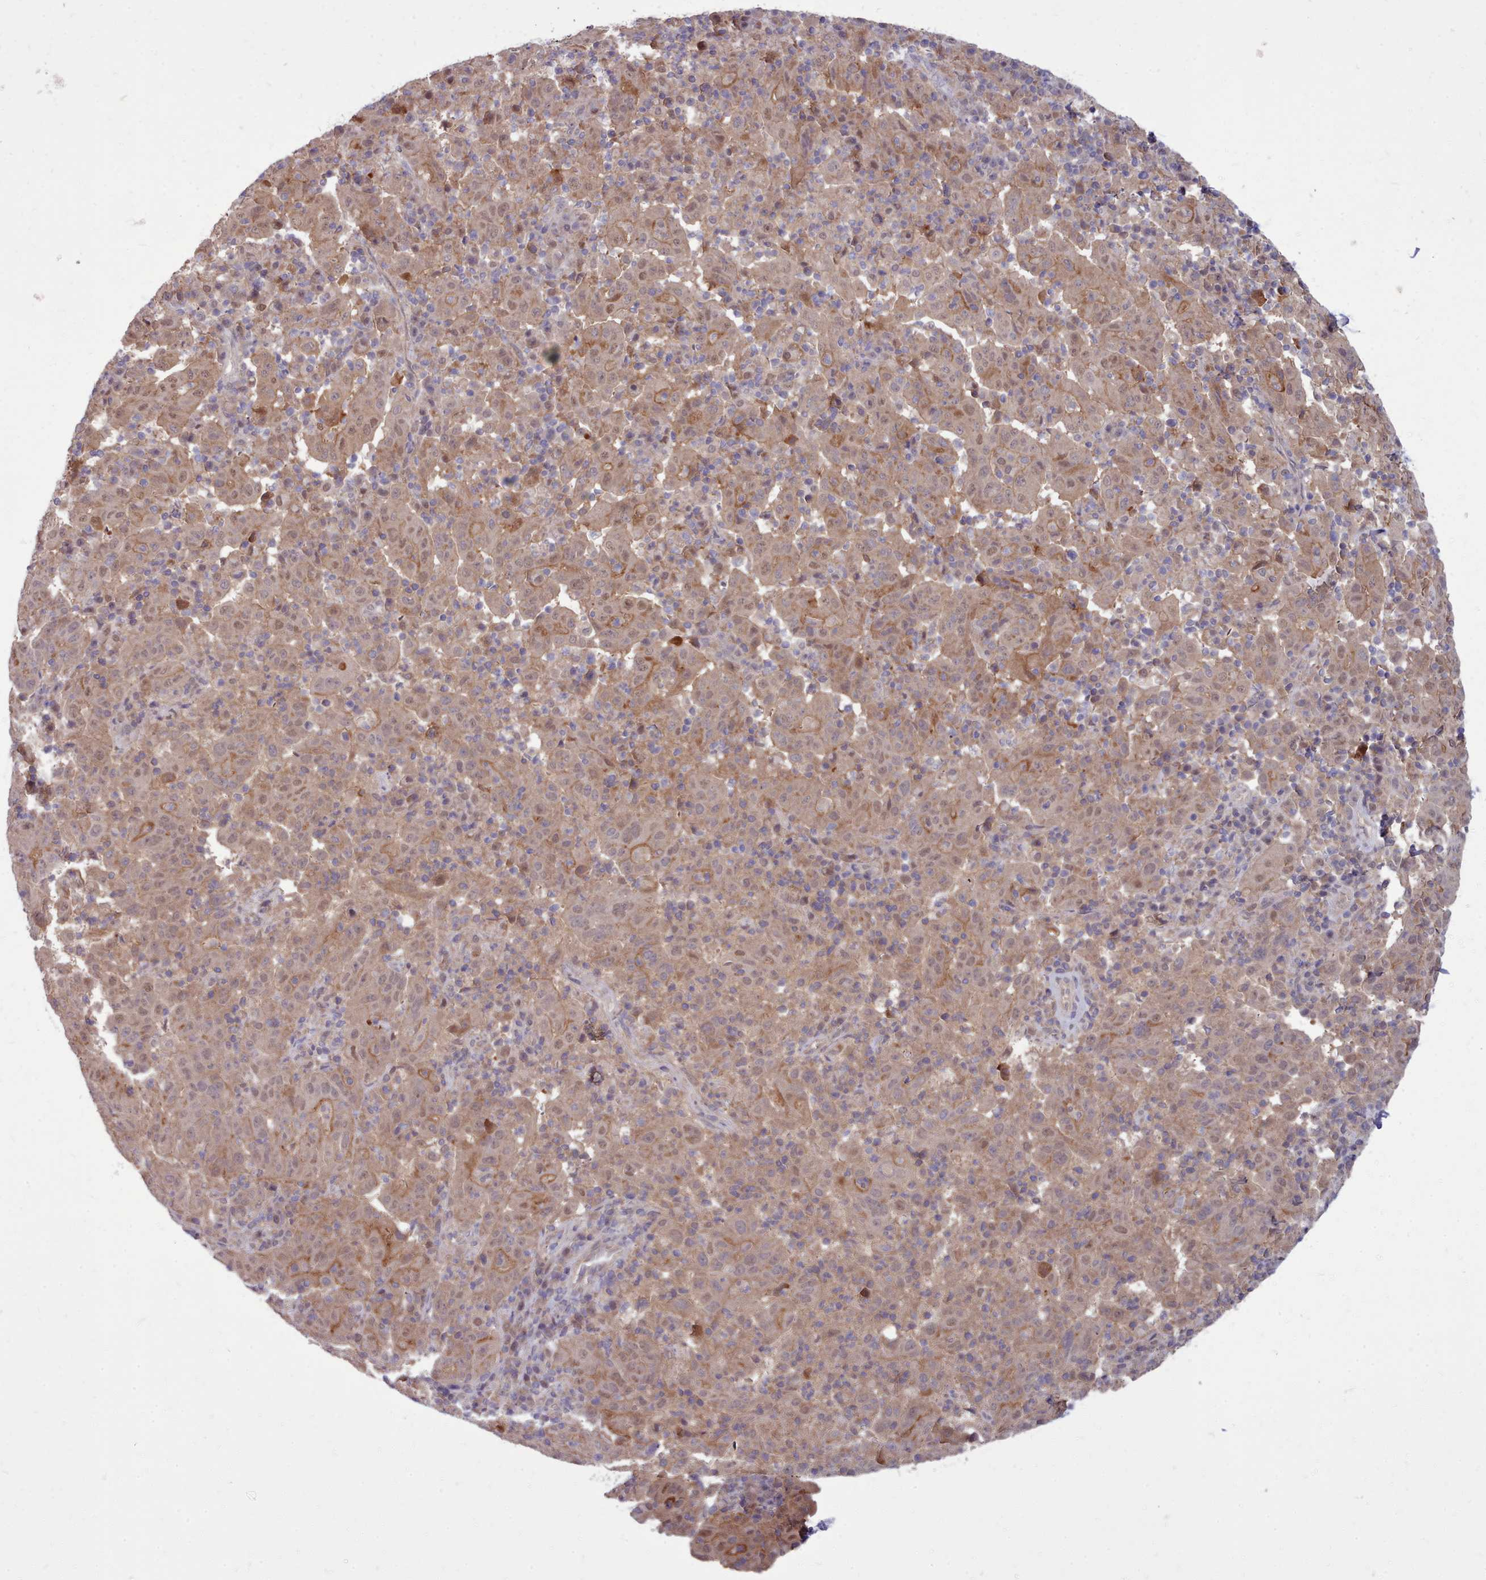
{"staining": {"intensity": "weak", "quantity": "25%-75%", "location": "cytoplasmic/membranous"}, "tissue": "pancreatic cancer", "cell_type": "Tumor cells", "image_type": "cancer", "snomed": [{"axis": "morphology", "description": "Adenocarcinoma, NOS"}, {"axis": "topography", "description": "Pancreas"}], "caption": "A micrograph of pancreatic cancer stained for a protein shows weak cytoplasmic/membranous brown staining in tumor cells.", "gene": "AHCY", "patient": {"sex": "male", "age": 63}}